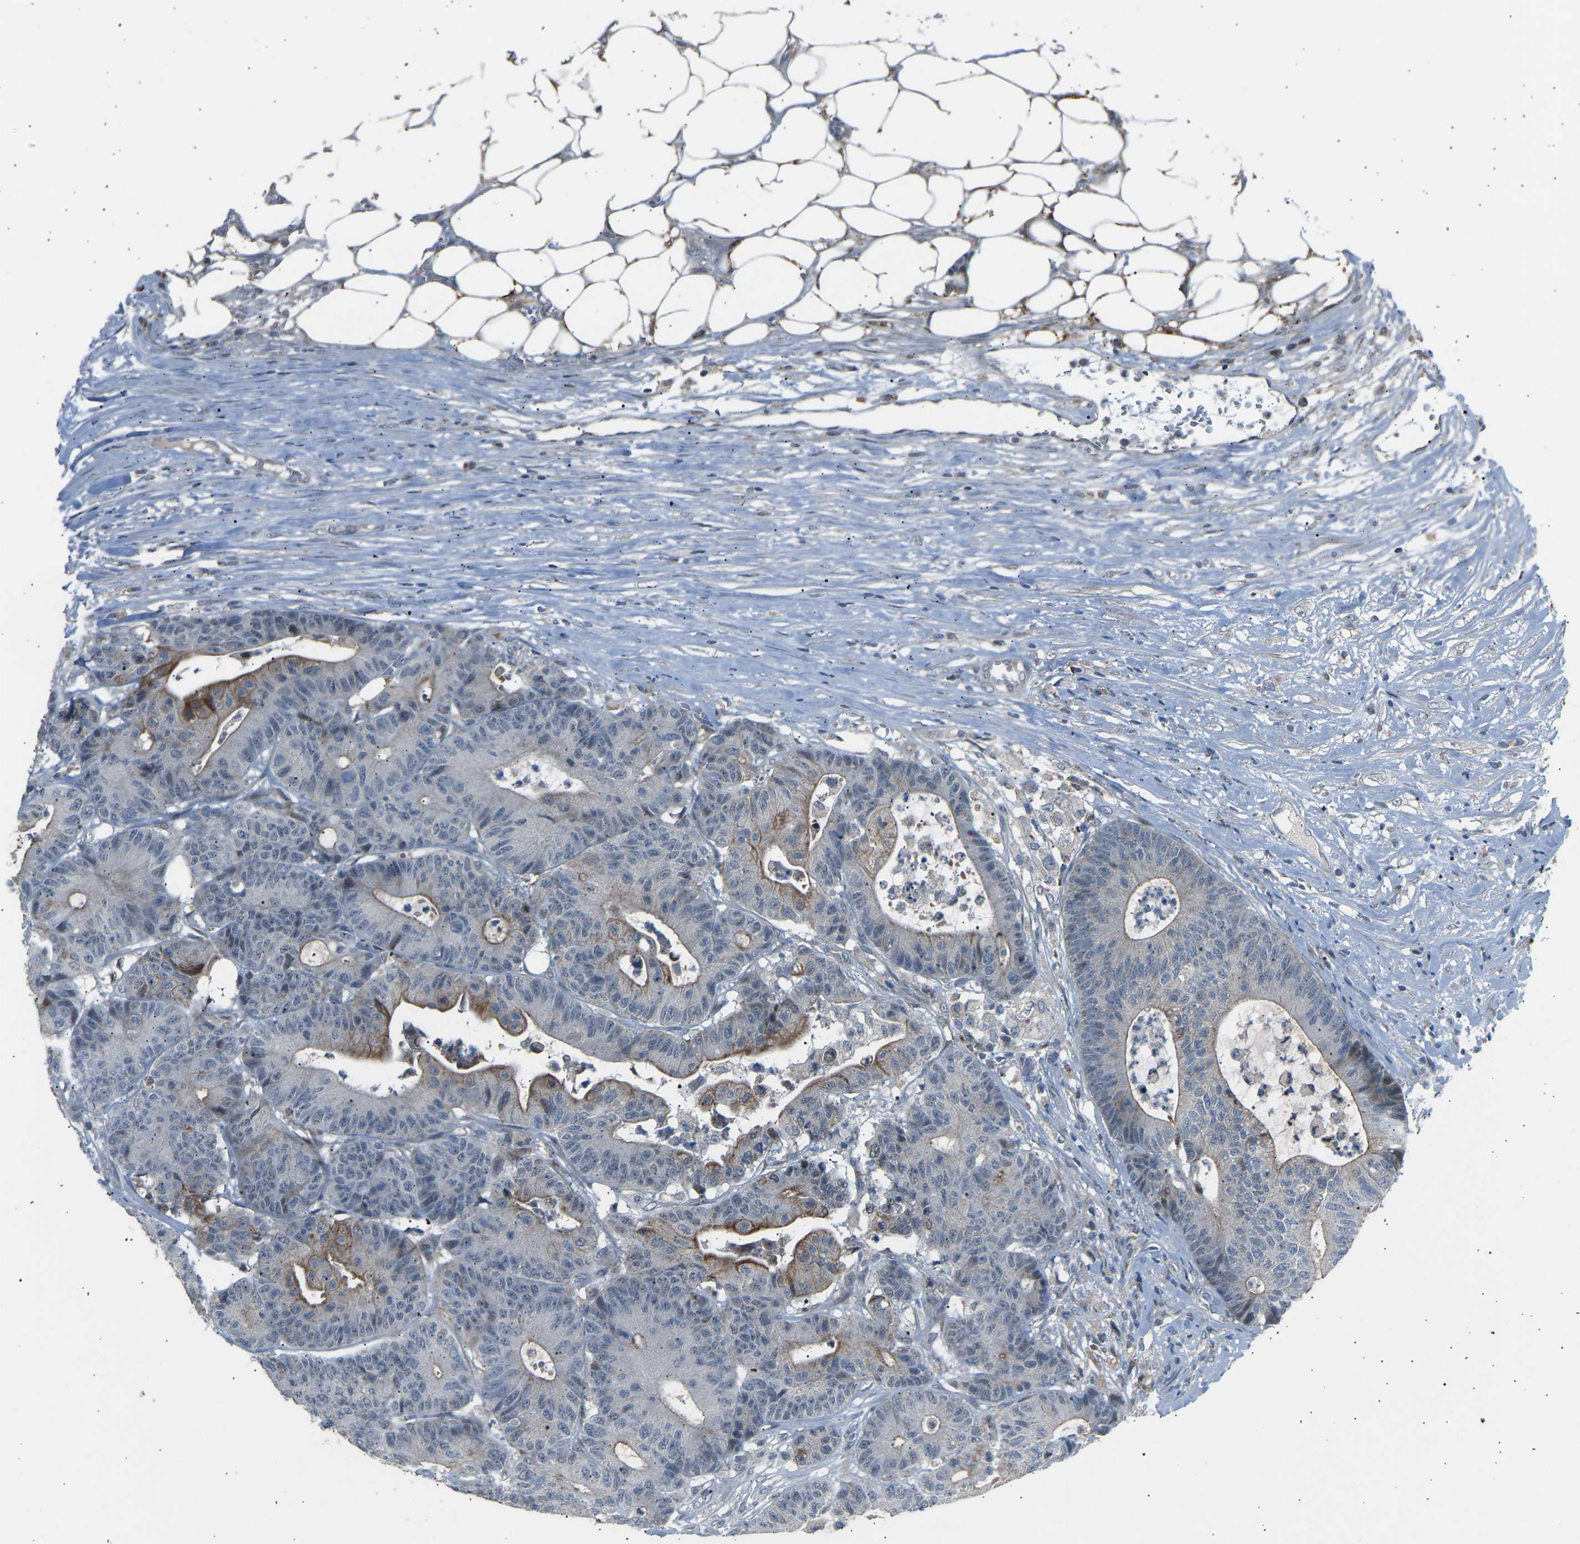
{"staining": {"intensity": "moderate", "quantity": "<25%", "location": "cytoplasmic/membranous"}, "tissue": "colorectal cancer", "cell_type": "Tumor cells", "image_type": "cancer", "snomed": [{"axis": "morphology", "description": "Adenocarcinoma, NOS"}, {"axis": "topography", "description": "Colon"}], "caption": "Colorectal adenocarcinoma was stained to show a protein in brown. There is low levels of moderate cytoplasmic/membranous staining in approximately <25% of tumor cells.", "gene": "VPS41", "patient": {"sex": "female", "age": 84}}